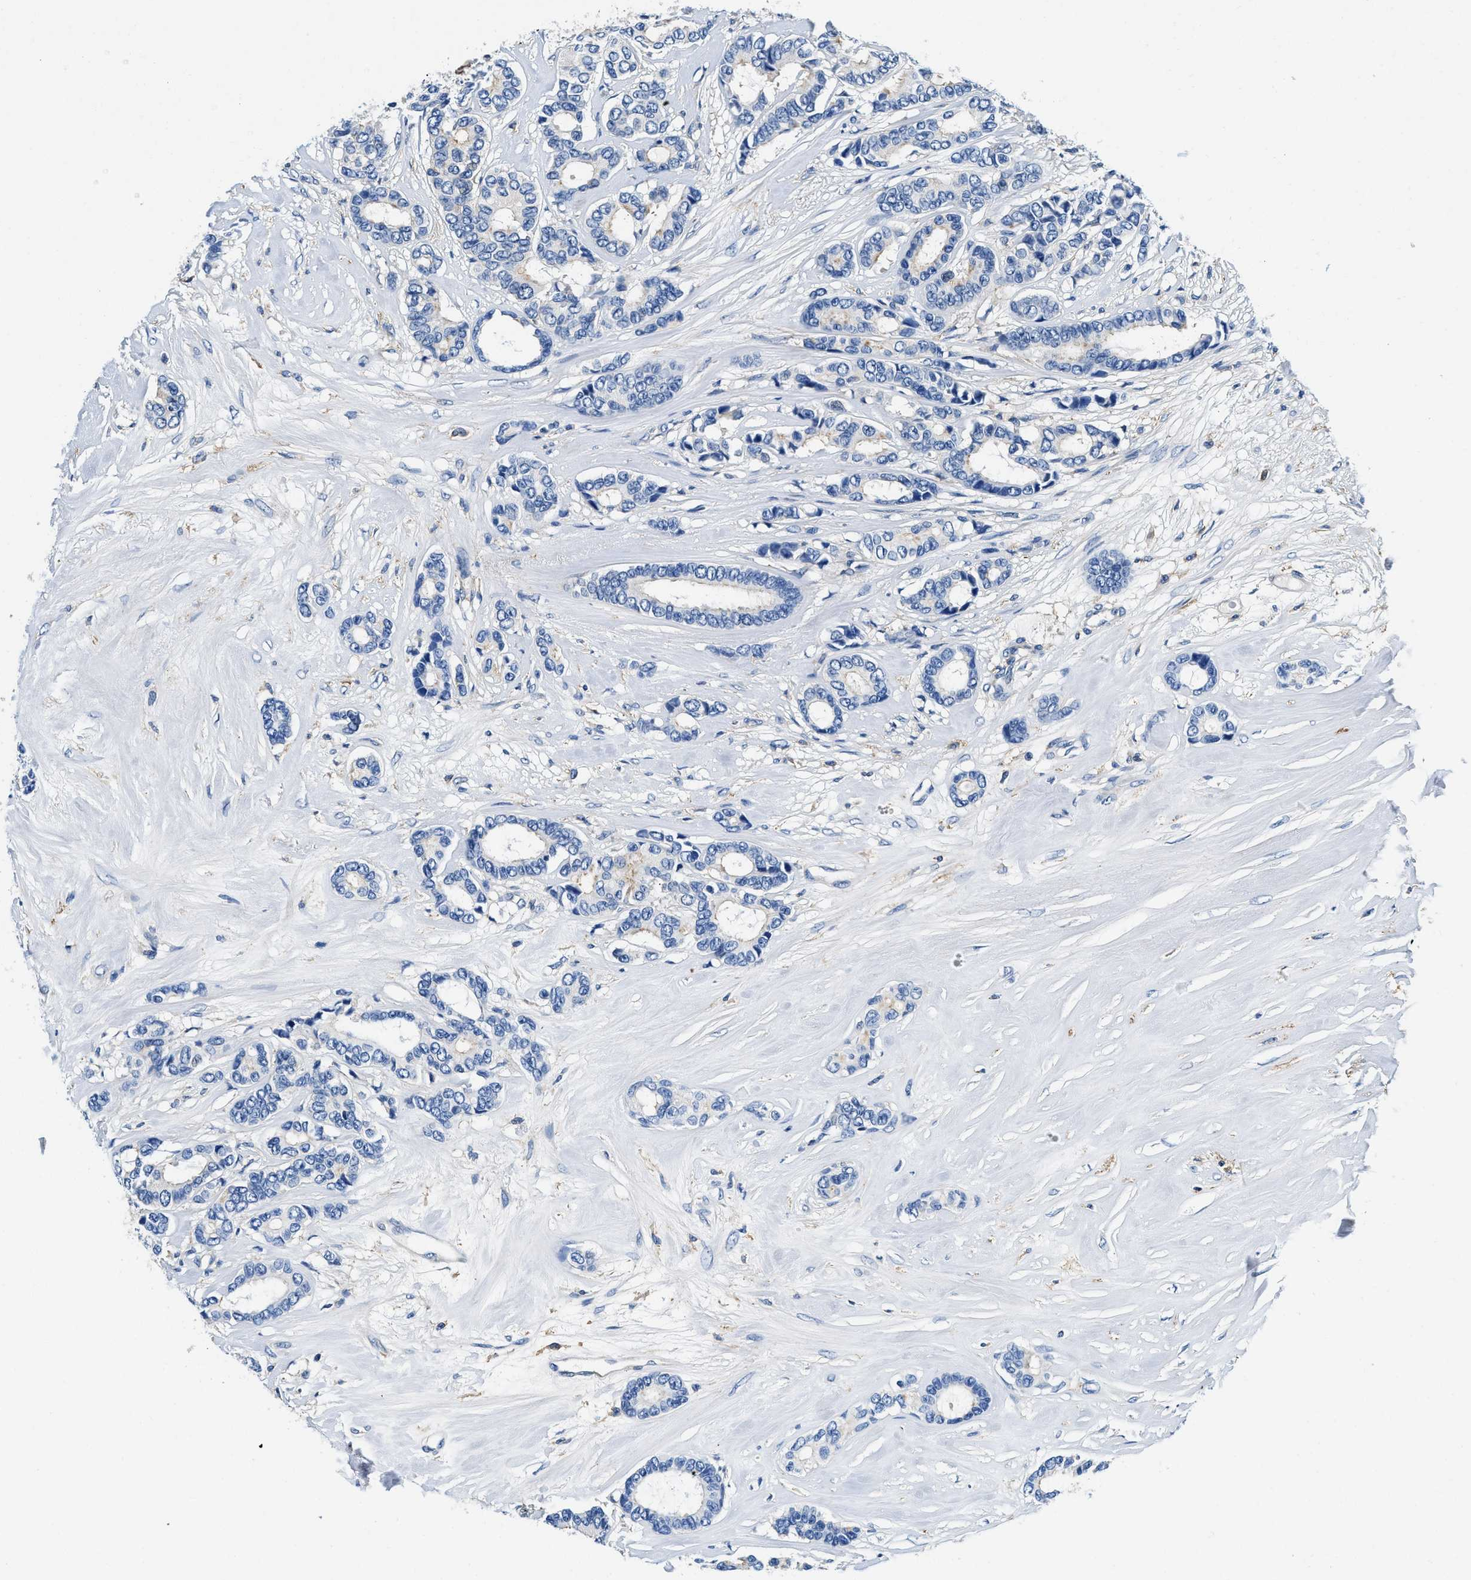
{"staining": {"intensity": "weak", "quantity": "<25%", "location": "cytoplasmic/membranous"}, "tissue": "breast cancer", "cell_type": "Tumor cells", "image_type": "cancer", "snomed": [{"axis": "morphology", "description": "Duct carcinoma"}, {"axis": "topography", "description": "Breast"}], "caption": "Immunohistochemistry (IHC) photomicrograph of neoplastic tissue: breast cancer (invasive ductal carcinoma) stained with DAB (3,3'-diaminobenzidine) displays no significant protein positivity in tumor cells.", "gene": "ZFAND3", "patient": {"sex": "female", "age": 87}}